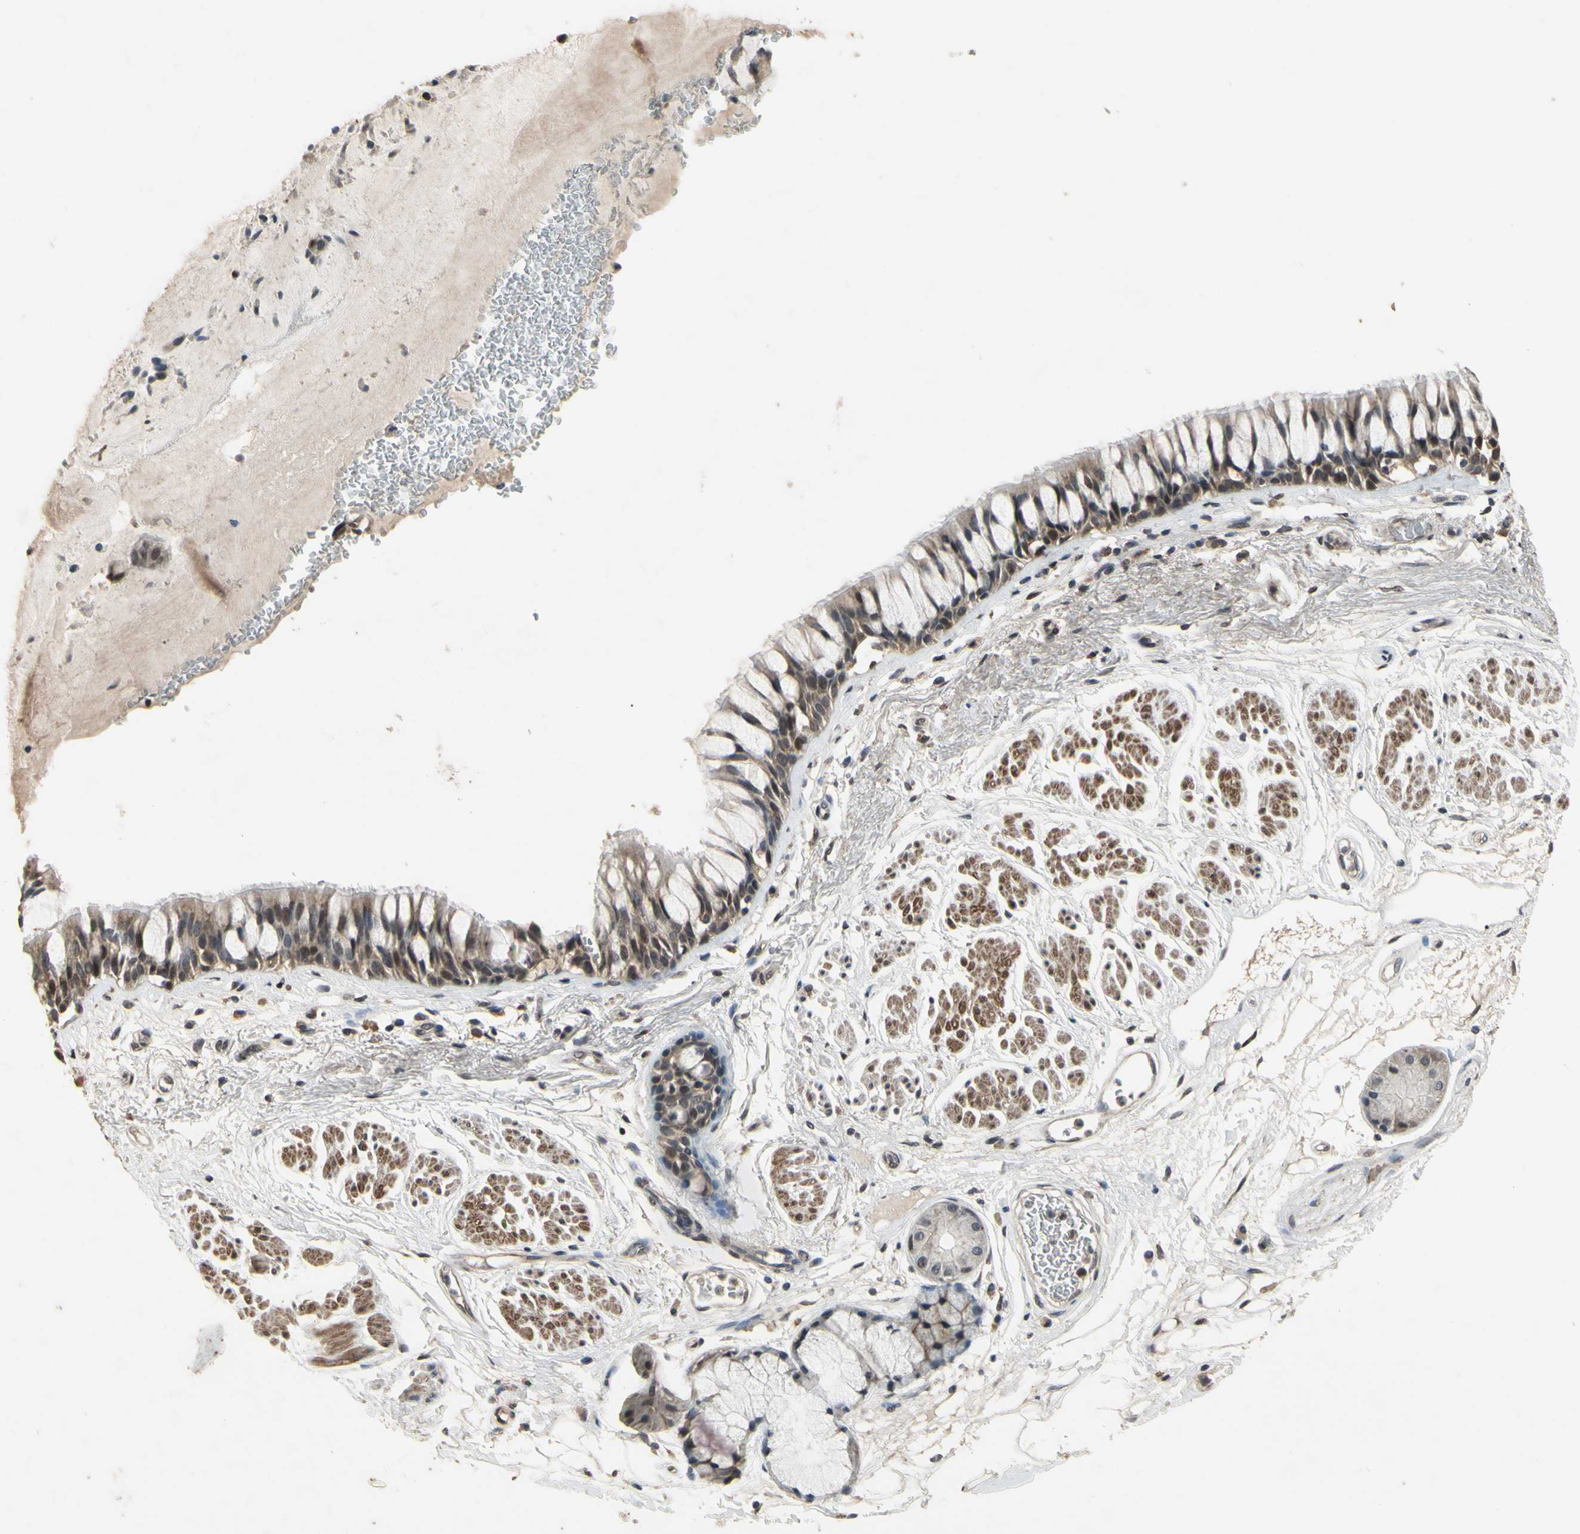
{"staining": {"intensity": "moderate", "quantity": "25%-75%", "location": "nuclear"}, "tissue": "bronchus", "cell_type": "Respiratory epithelial cells", "image_type": "normal", "snomed": [{"axis": "morphology", "description": "Normal tissue, NOS"}, {"axis": "topography", "description": "Bronchus"}], "caption": "High-magnification brightfield microscopy of normal bronchus stained with DAB (brown) and counterstained with hematoxylin (blue). respiratory epithelial cells exhibit moderate nuclear positivity is present in about25%-75% of cells. The staining is performed using DAB brown chromogen to label protein expression. The nuclei are counter-stained blue using hematoxylin.", "gene": "ZNF174", "patient": {"sex": "male", "age": 66}}